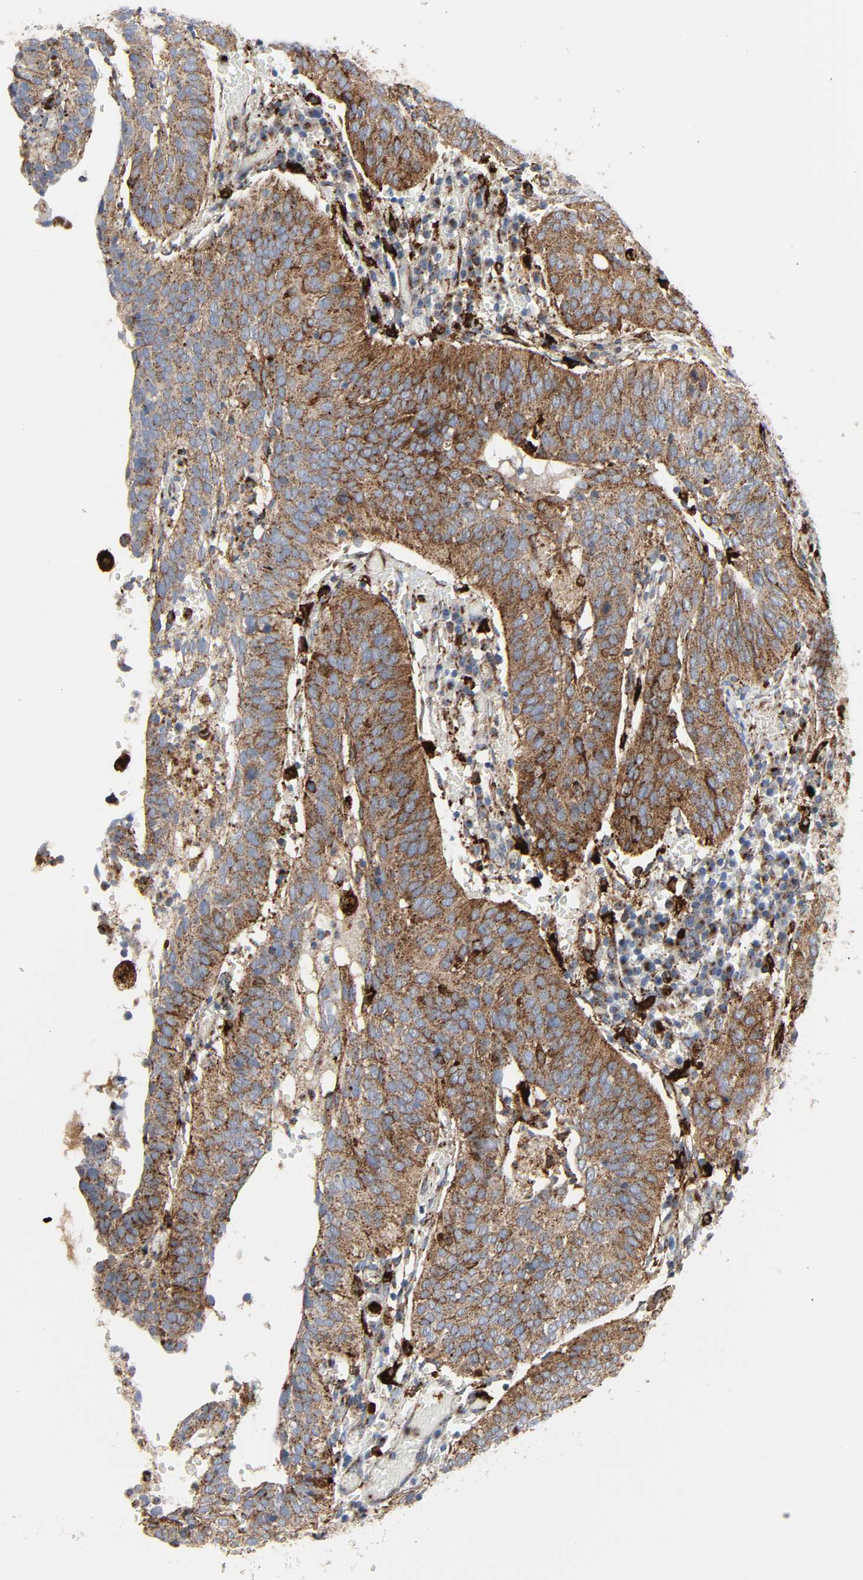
{"staining": {"intensity": "moderate", "quantity": ">75%", "location": "cytoplasmic/membranous"}, "tissue": "cervical cancer", "cell_type": "Tumor cells", "image_type": "cancer", "snomed": [{"axis": "morphology", "description": "Squamous cell carcinoma, NOS"}, {"axis": "topography", "description": "Cervix"}], "caption": "Squamous cell carcinoma (cervical) stained for a protein reveals moderate cytoplasmic/membranous positivity in tumor cells.", "gene": "PSAP", "patient": {"sex": "female", "age": 39}}